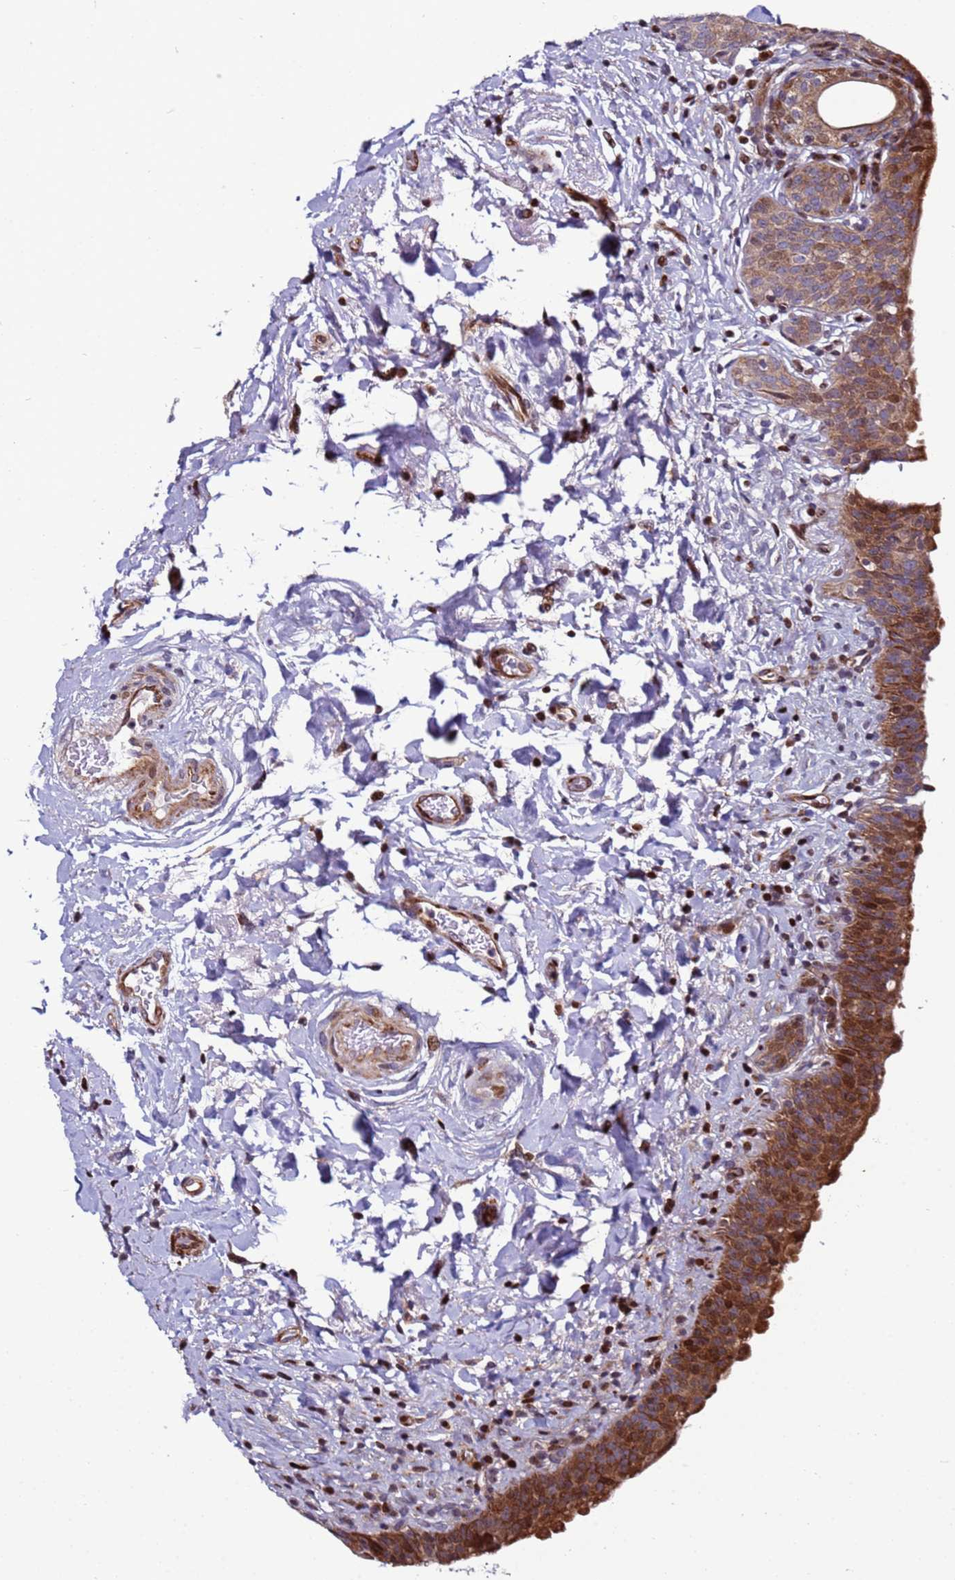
{"staining": {"intensity": "strong", "quantity": "25%-75%", "location": "cytoplasmic/membranous"}, "tissue": "urinary bladder", "cell_type": "Urothelial cells", "image_type": "normal", "snomed": [{"axis": "morphology", "description": "Normal tissue, NOS"}, {"axis": "topography", "description": "Urinary bladder"}], "caption": "A high amount of strong cytoplasmic/membranous expression is present in about 25%-75% of urothelial cells in normal urinary bladder.", "gene": "WBP11", "patient": {"sex": "male", "age": 83}}